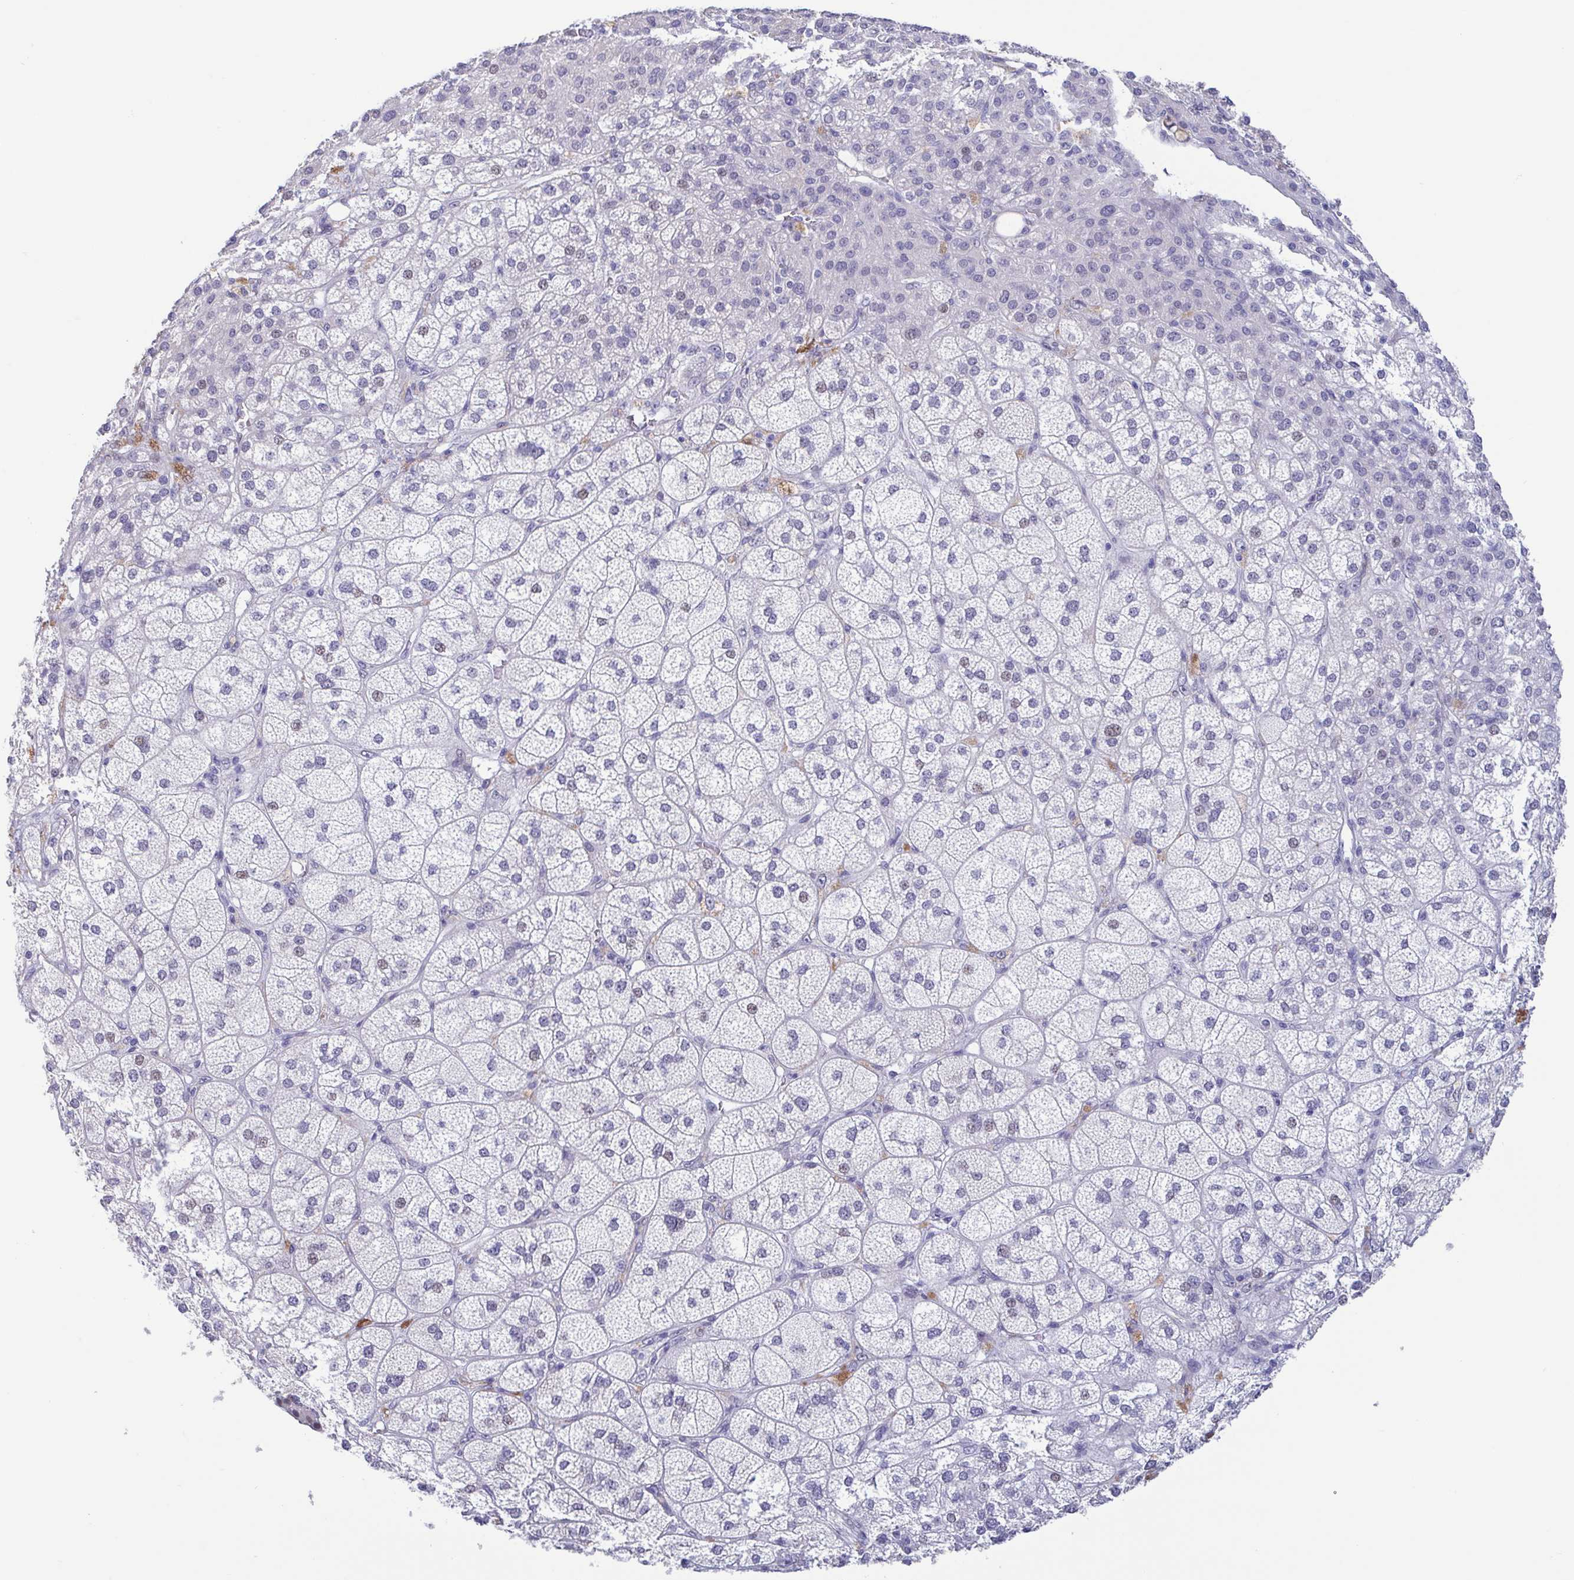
{"staining": {"intensity": "moderate", "quantity": "<25%", "location": "cytoplasmic/membranous,nuclear"}, "tissue": "adrenal gland", "cell_type": "Glandular cells", "image_type": "normal", "snomed": [{"axis": "morphology", "description": "Normal tissue, NOS"}, {"axis": "topography", "description": "Adrenal gland"}], "caption": "The image displays staining of unremarkable adrenal gland, revealing moderate cytoplasmic/membranous,nuclear protein expression (brown color) within glandular cells. The protein of interest is stained brown, and the nuclei are stained in blue (DAB (3,3'-diaminobenzidine) IHC with brightfield microscopy, high magnification).", "gene": "PERM1", "patient": {"sex": "female", "age": 60}}